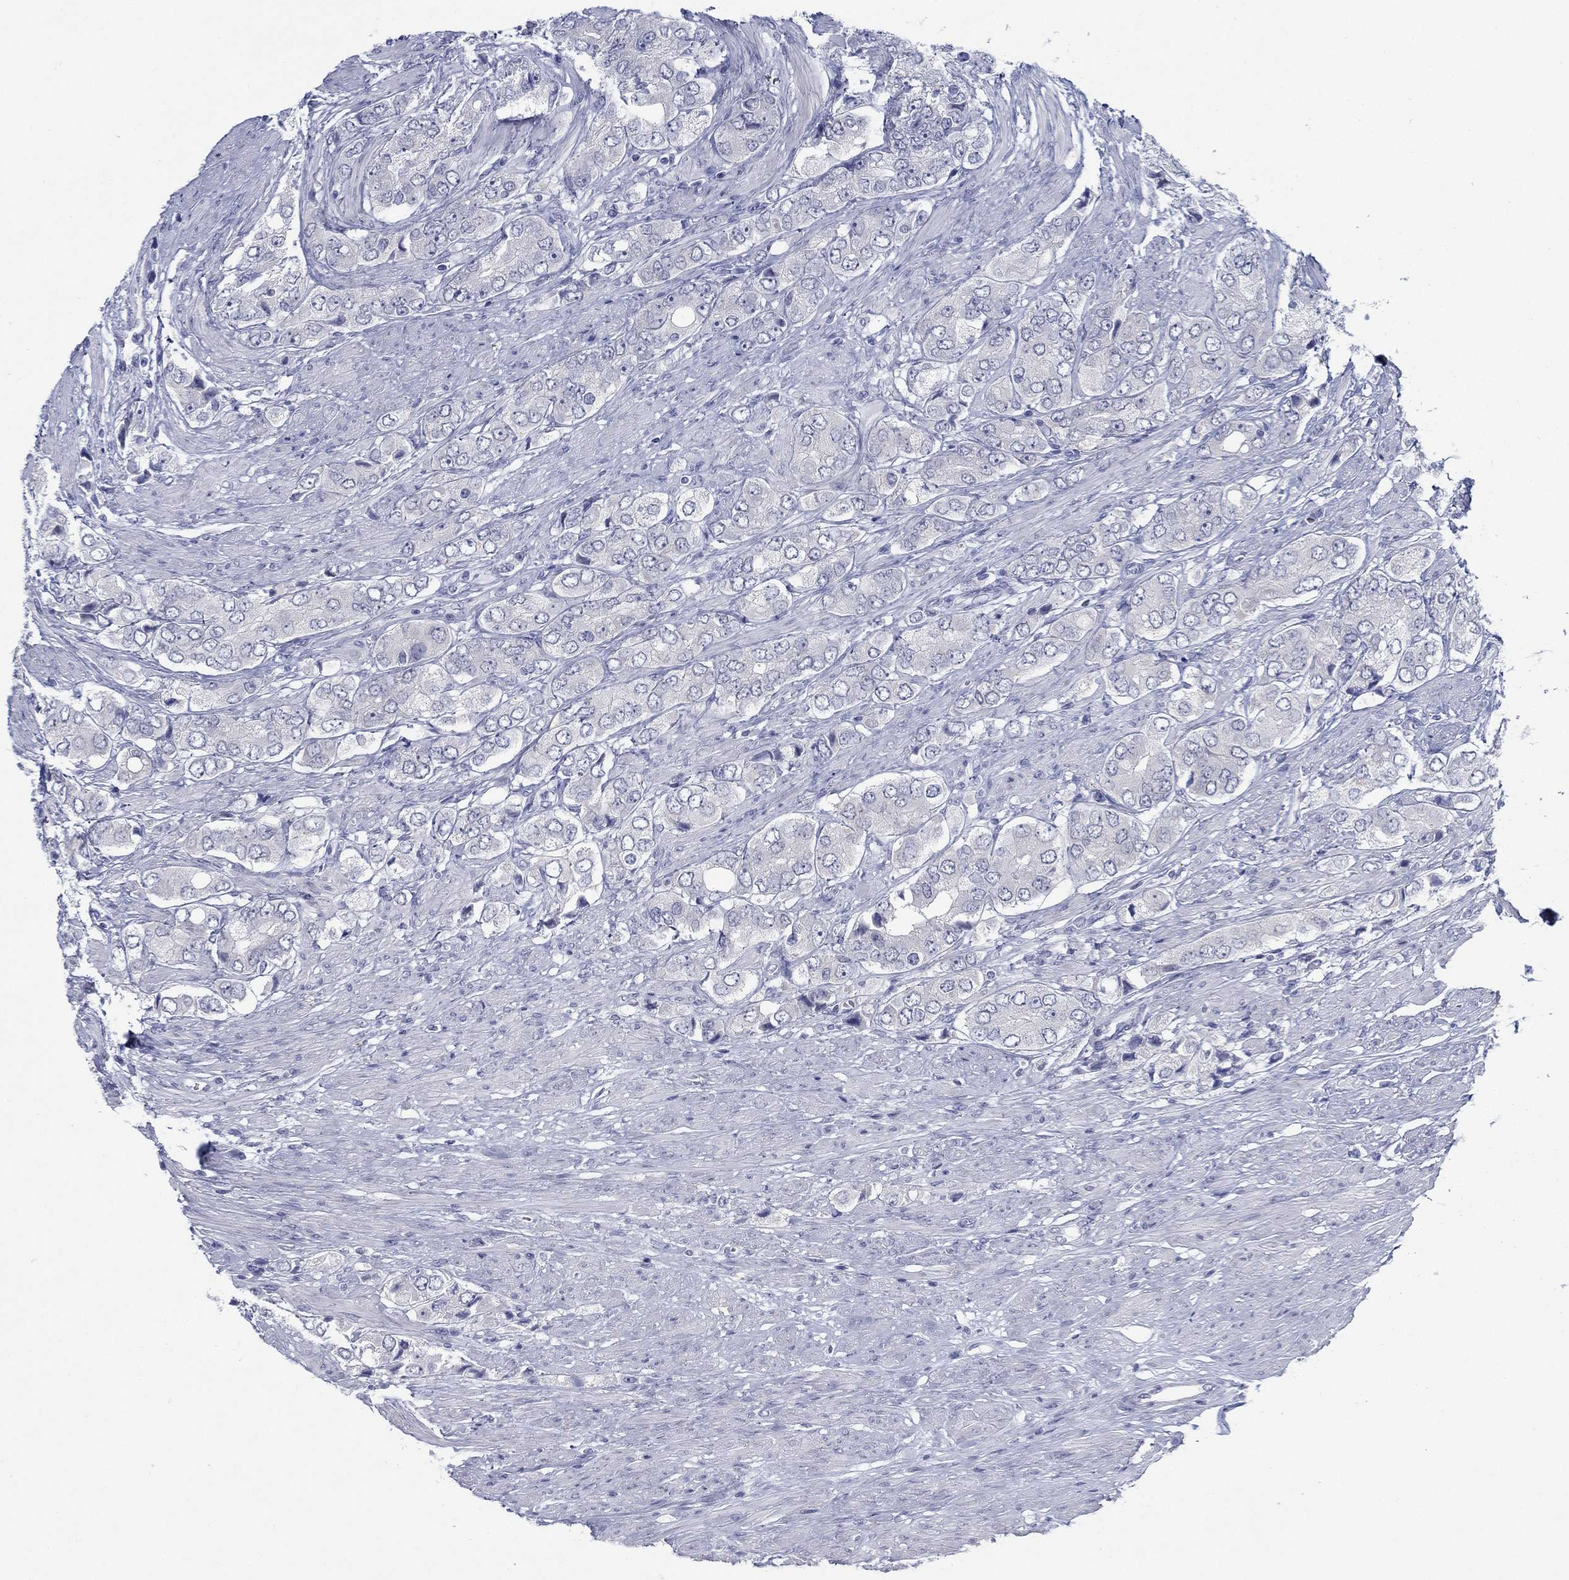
{"staining": {"intensity": "negative", "quantity": "none", "location": "none"}, "tissue": "prostate cancer", "cell_type": "Tumor cells", "image_type": "cancer", "snomed": [{"axis": "morphology", "description": "Adenocarcinoma, Low grade"}, {"axis": "topography", "description": "Prostate"}], "caption": "An immunohistochemistry image of prostate adenocarcinoma (low-grade) is shown. There is no staining in tumor cells of prostate adenocarcinoma (low-grade).", "gene": "DNAL1", "patient": {"sex": "male", "age": 69}}